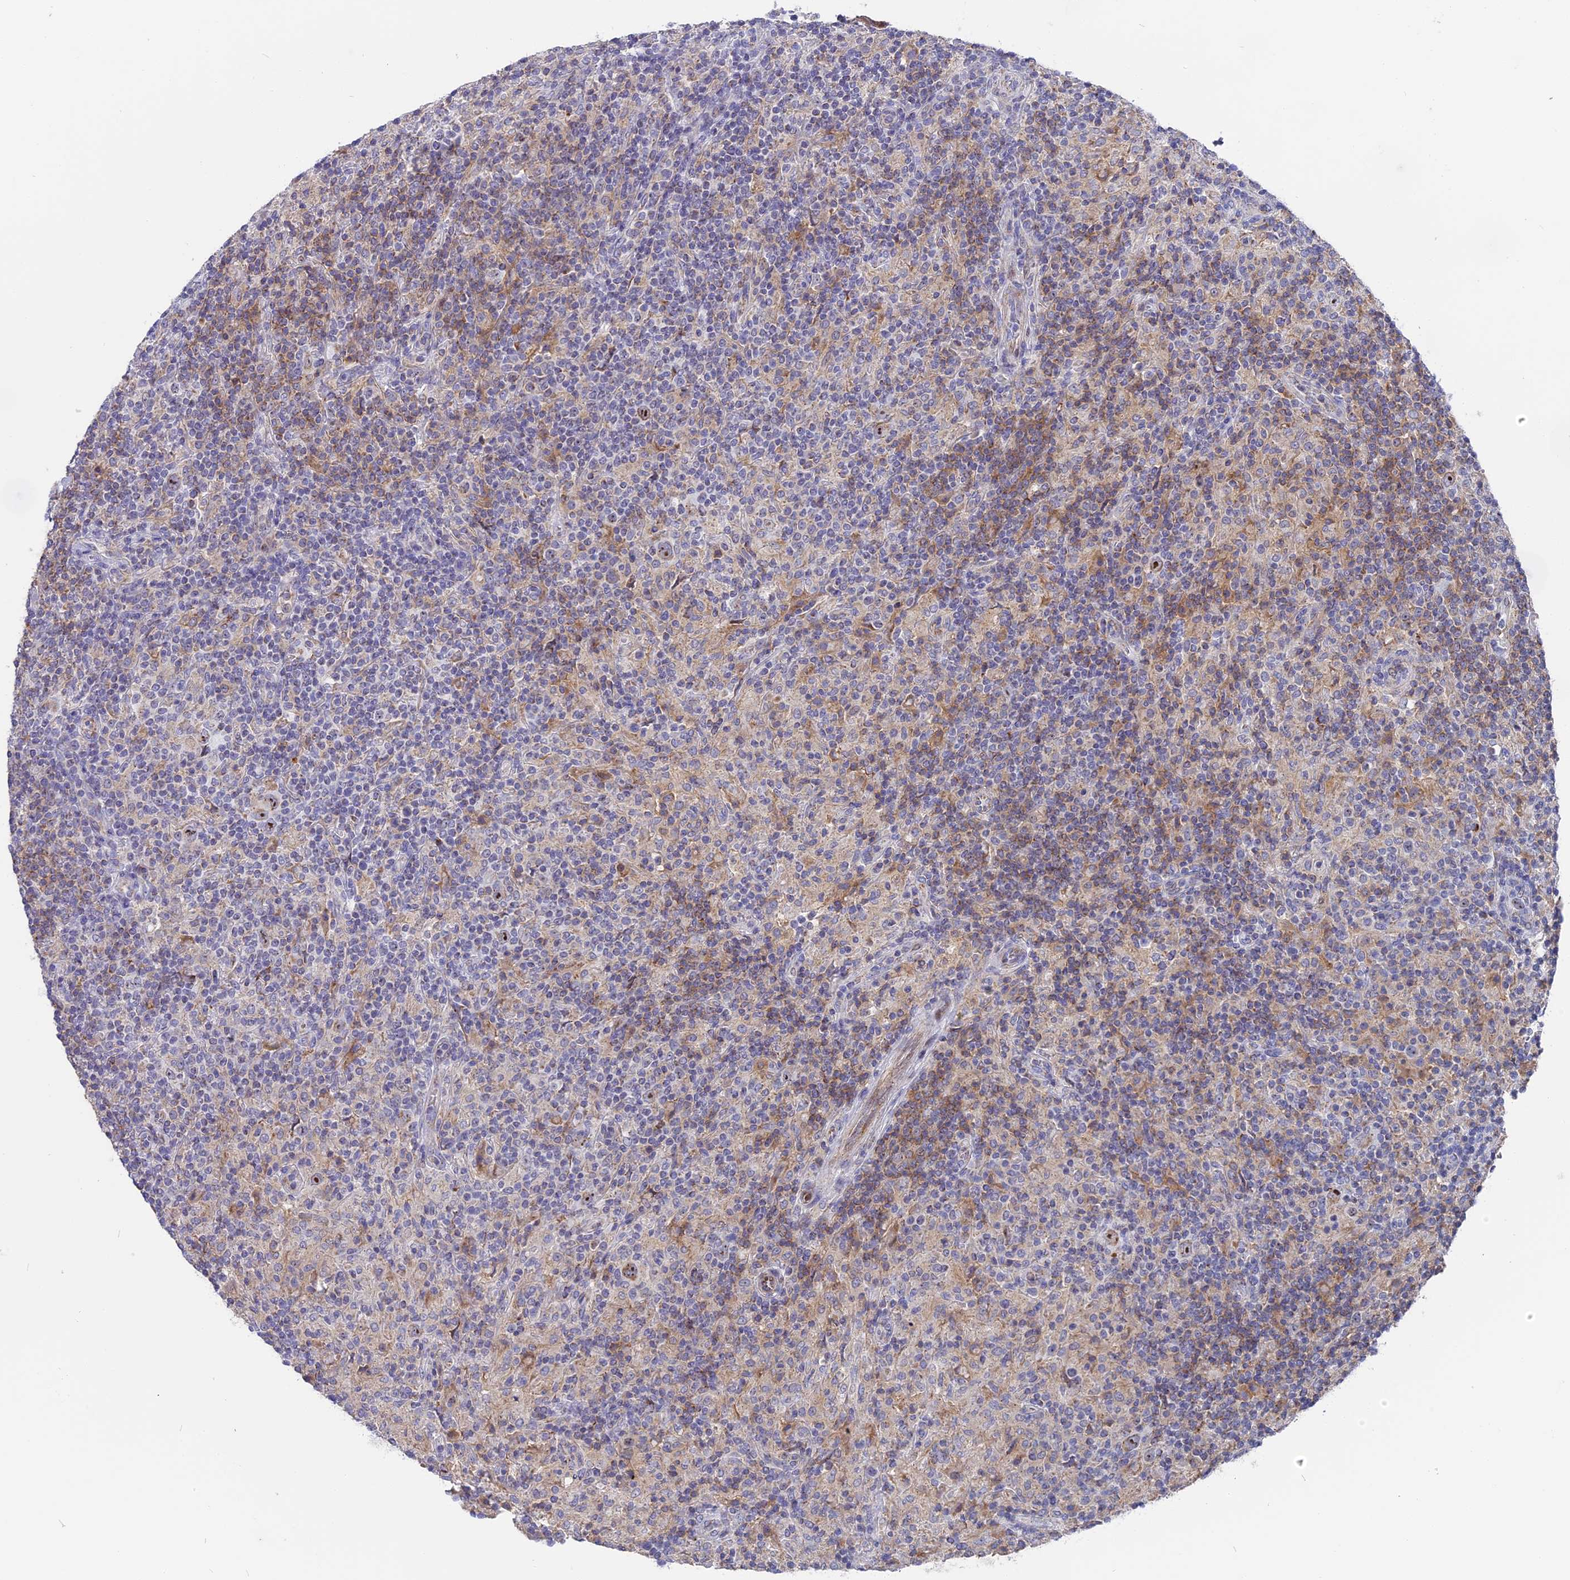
{"staining": {"intensity": "moderate", "quantity": "25%-75%", "location": "nuclear"}, "tissue": "lymphoma", "cell_type": "Tumor cells", "image_type": "cancer", "snomed": [{"axis": "morphology", "description": "Hodgkin's disease, NOS"}, {"axis": "topography", "description": "Lymph node"}], "caption": "Immunohistochemistry staining of Hodgkin's disease, which demonstrates medium levels of moderate nuclear staining in about 25%-75% of tumor cells indicating moderate nuclear protein positivity. The staining was performed using DAB (3,3'-diaminobenzidine) (brown) for protein detection and nuclei were counterstained in hematoxylin (blue).", "gene": "DTWD1", "patient": {"sex": "male", "age": 70}}